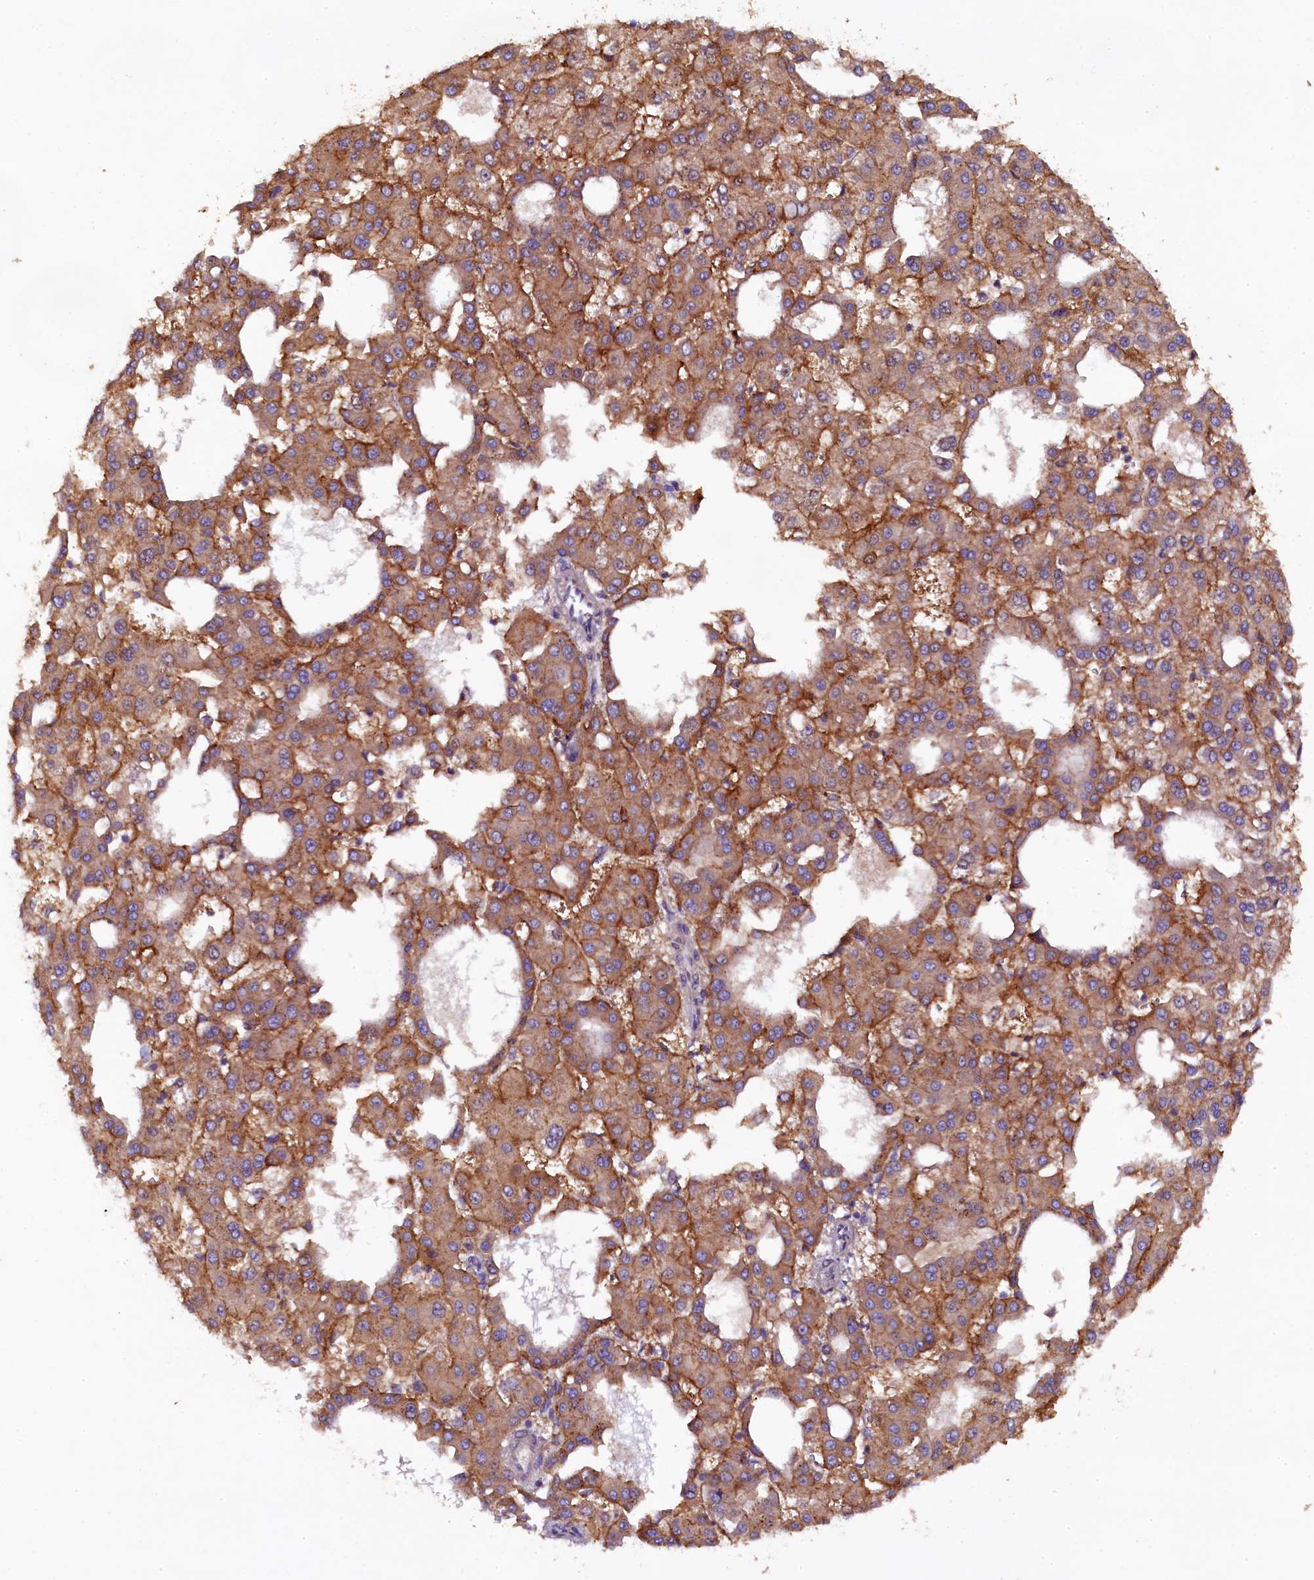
{"staining": {"intensity": "moderate", "quantity": ">75%", "location": "cytoplasmic/membranous"}, "tissue": "liver cancer", "cell_type": "Tumor cells", "image_type": "cancer", "snomed": [{"axis": "morphology", "description": "Carcinoma, Hepatocellular, NOS"}, {"axis": "topography", "description": "Liver"}], "caption": "Protein expression analysis of liver cancer exhibits moderate cytoplasmic/membranous expression in approximately >75% of tumor cells.", "gene": "PLXNB1", "patient": {"sex": "male", "age": 47}}